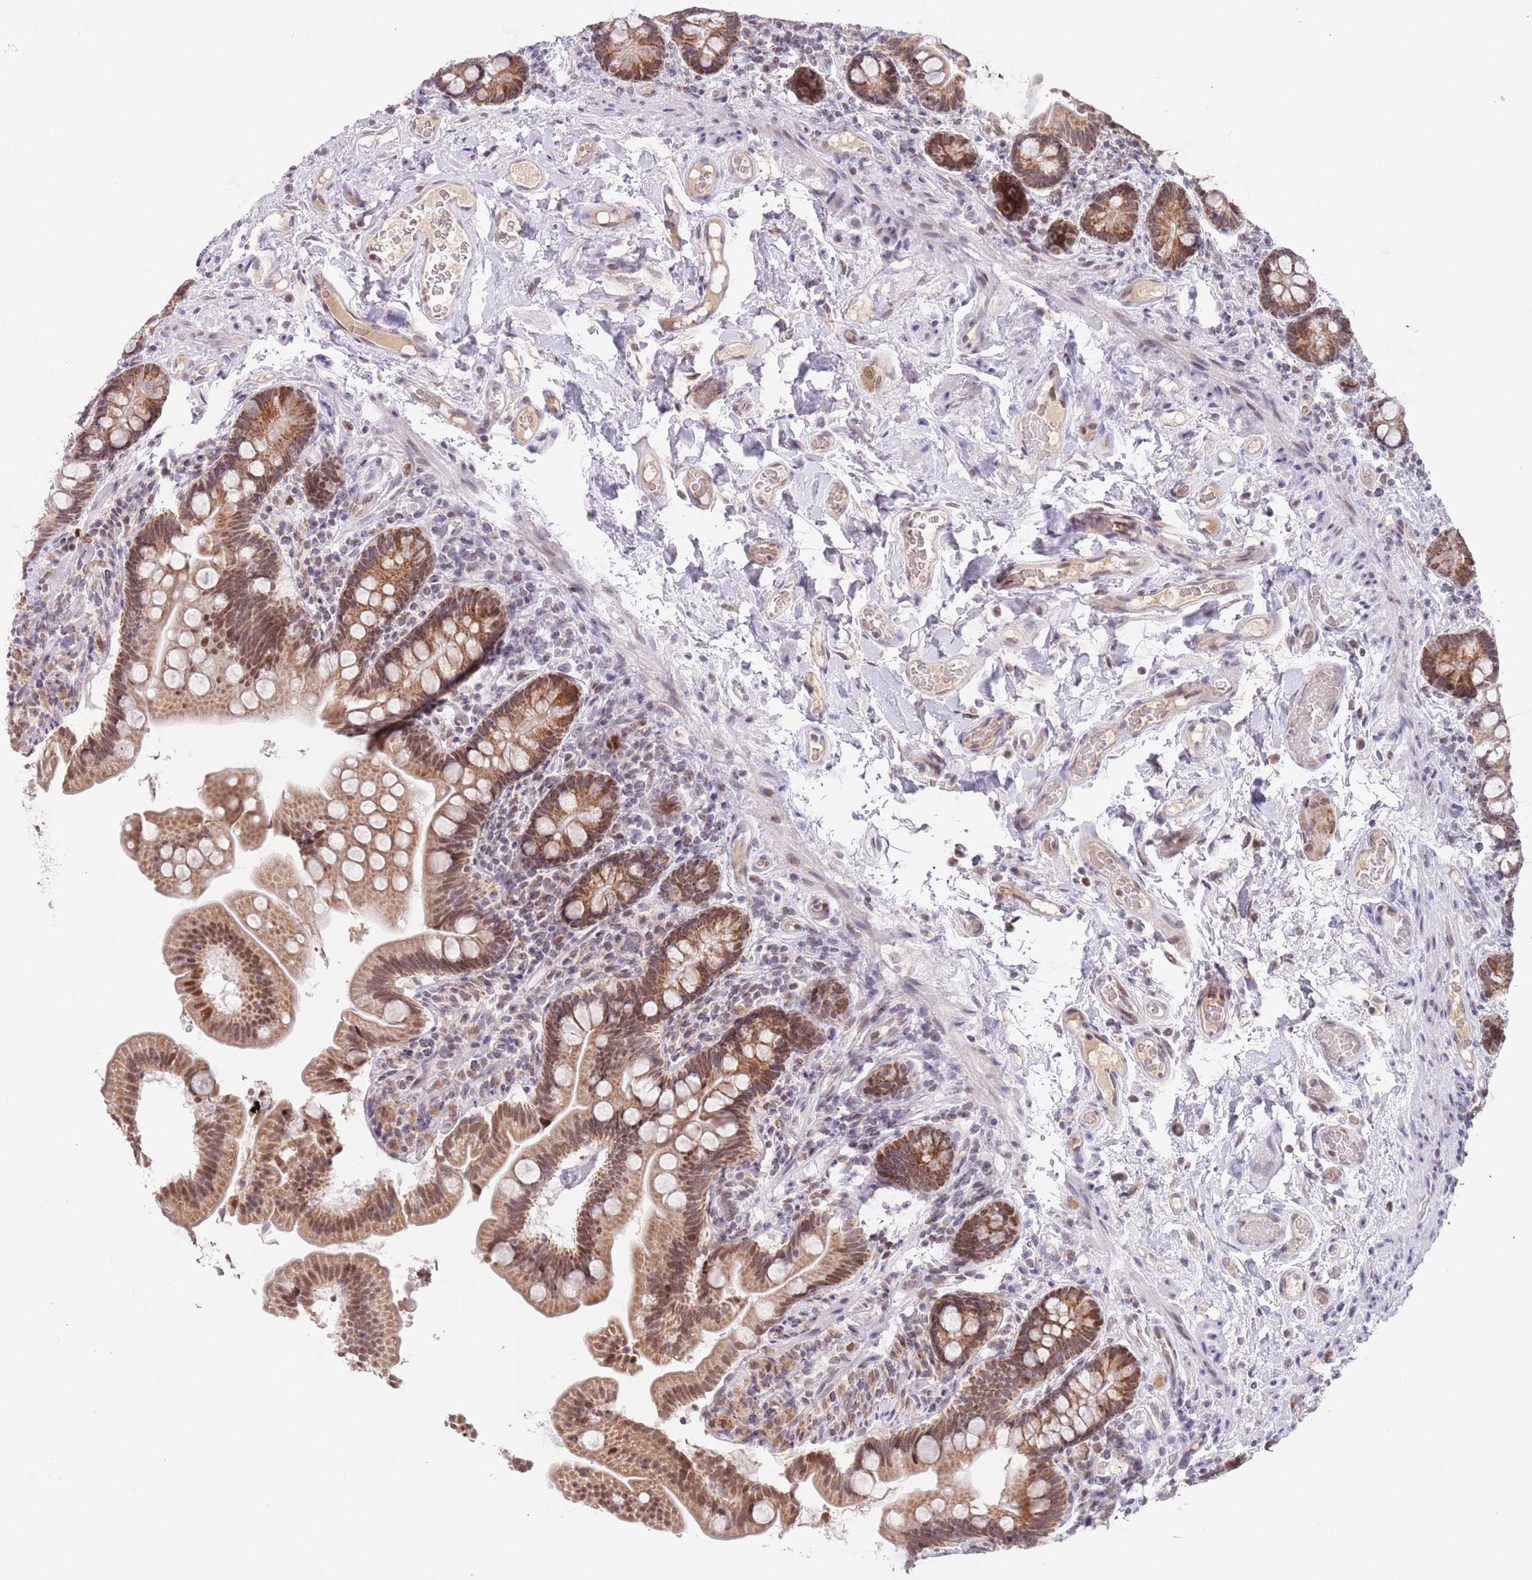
{"staining": {"intensity": "moderate", "quantity": ">75%", "location": "cytoplasmic/membranous,nuclear"}, "tissue": "small intestine", "cell_type": "Glandular cells", "image_type": "normal", "snomed": [{"axis": "morphology", "description": "Normal tissue, NOS"}, {"axis": "topography", "description": "Small intestine"}], "caption": "The immunohistochemical stain highlights moderate cytoplasmic/membranous,nuclear expression in glandular cells of normal small intestine.", "gene": "TIMM13", "patient": {"sex": "female", "age": 64}}